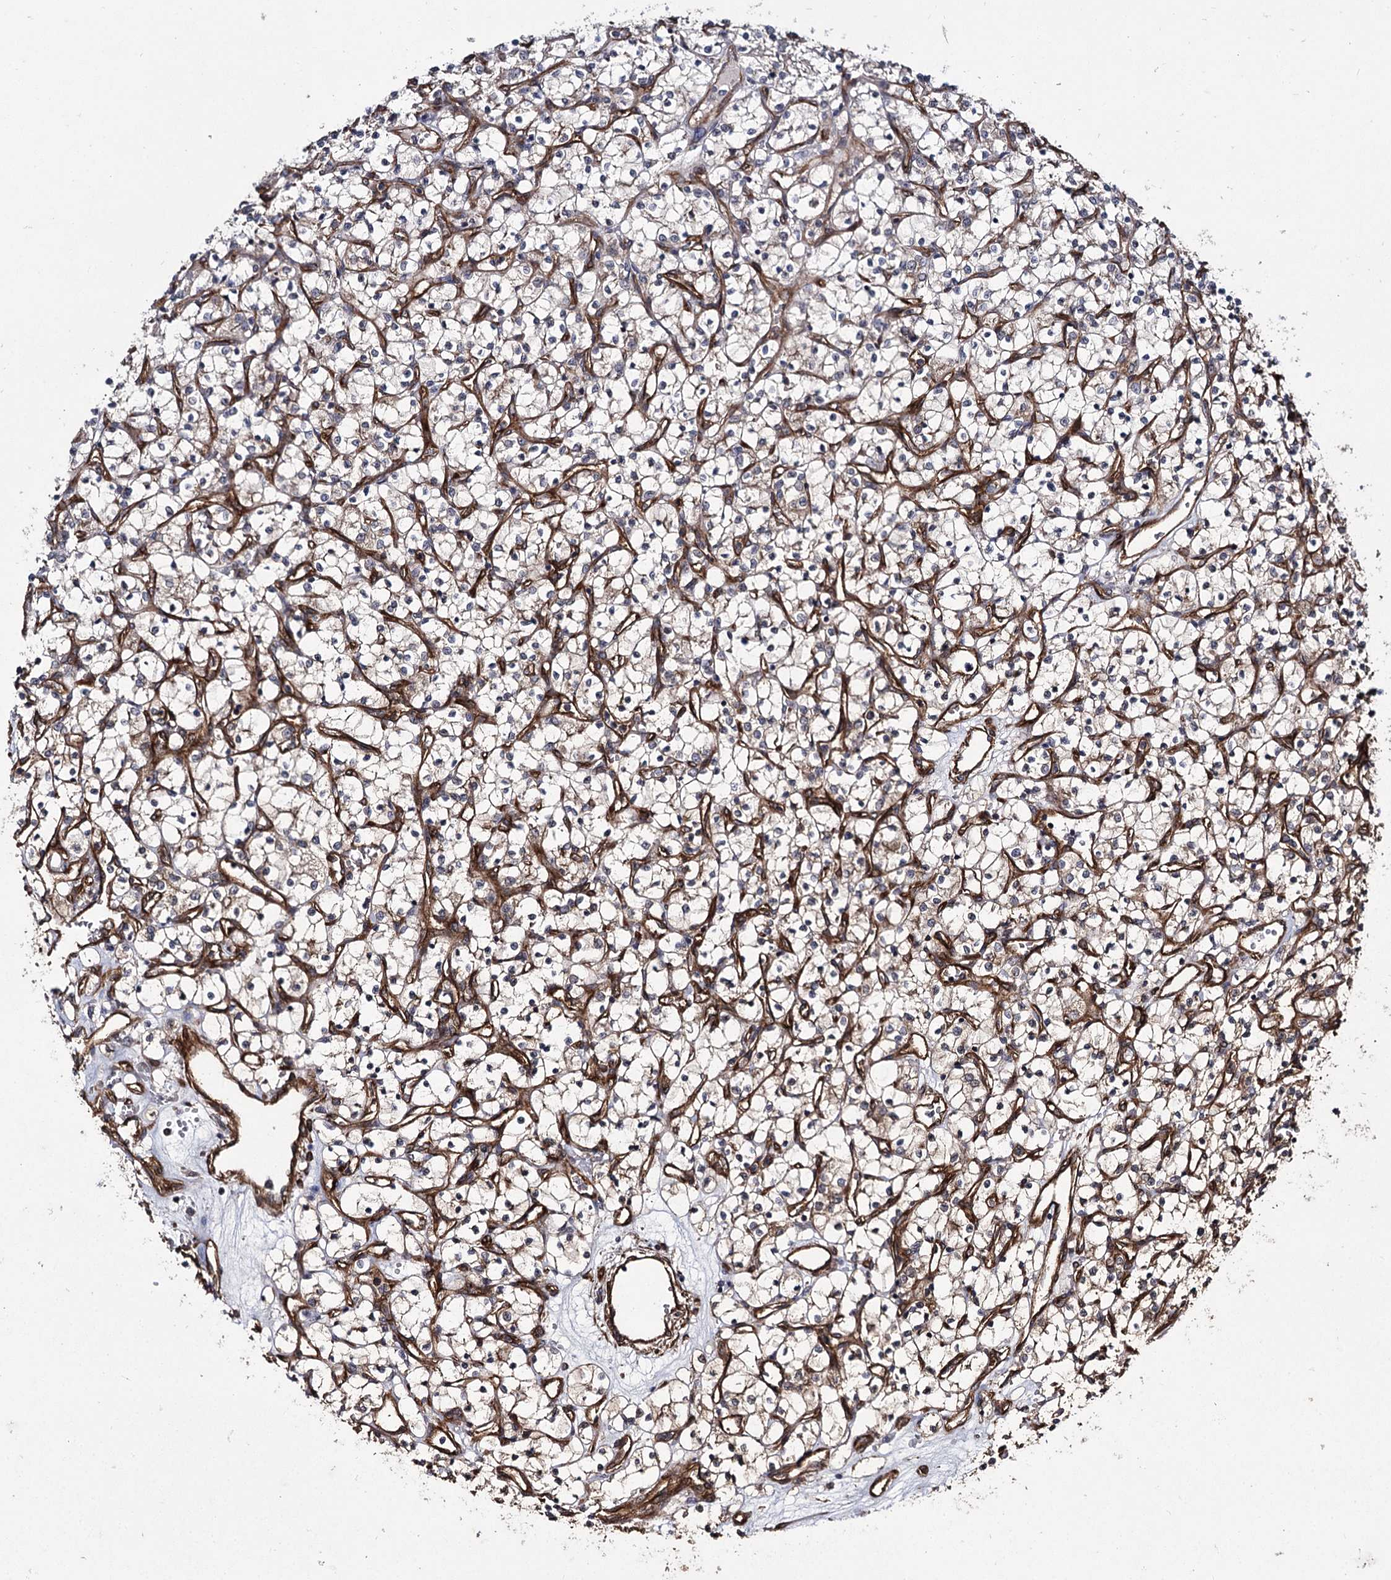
{"staining": {"intensity": "weak", "quantity": ">75%", "location": "cytoplasmic/membranous"}, "tissue": "renal cancer", "cell_type": "Tumor cells", "image_type": "cancer", "snomed": [{"axis": "morphology", "description": "Adenocarcinoma, NOS"}, {"axis": "topography", "description": "Kidney"}], "caption": "Immunohistochemical staining of human renal cancer exhibits low levels of weak cytoplasmic/membranous expression in about >75% of tumor cells.", "gene": "MYO1C", "patient": {"sex": "female", "age": 69}}